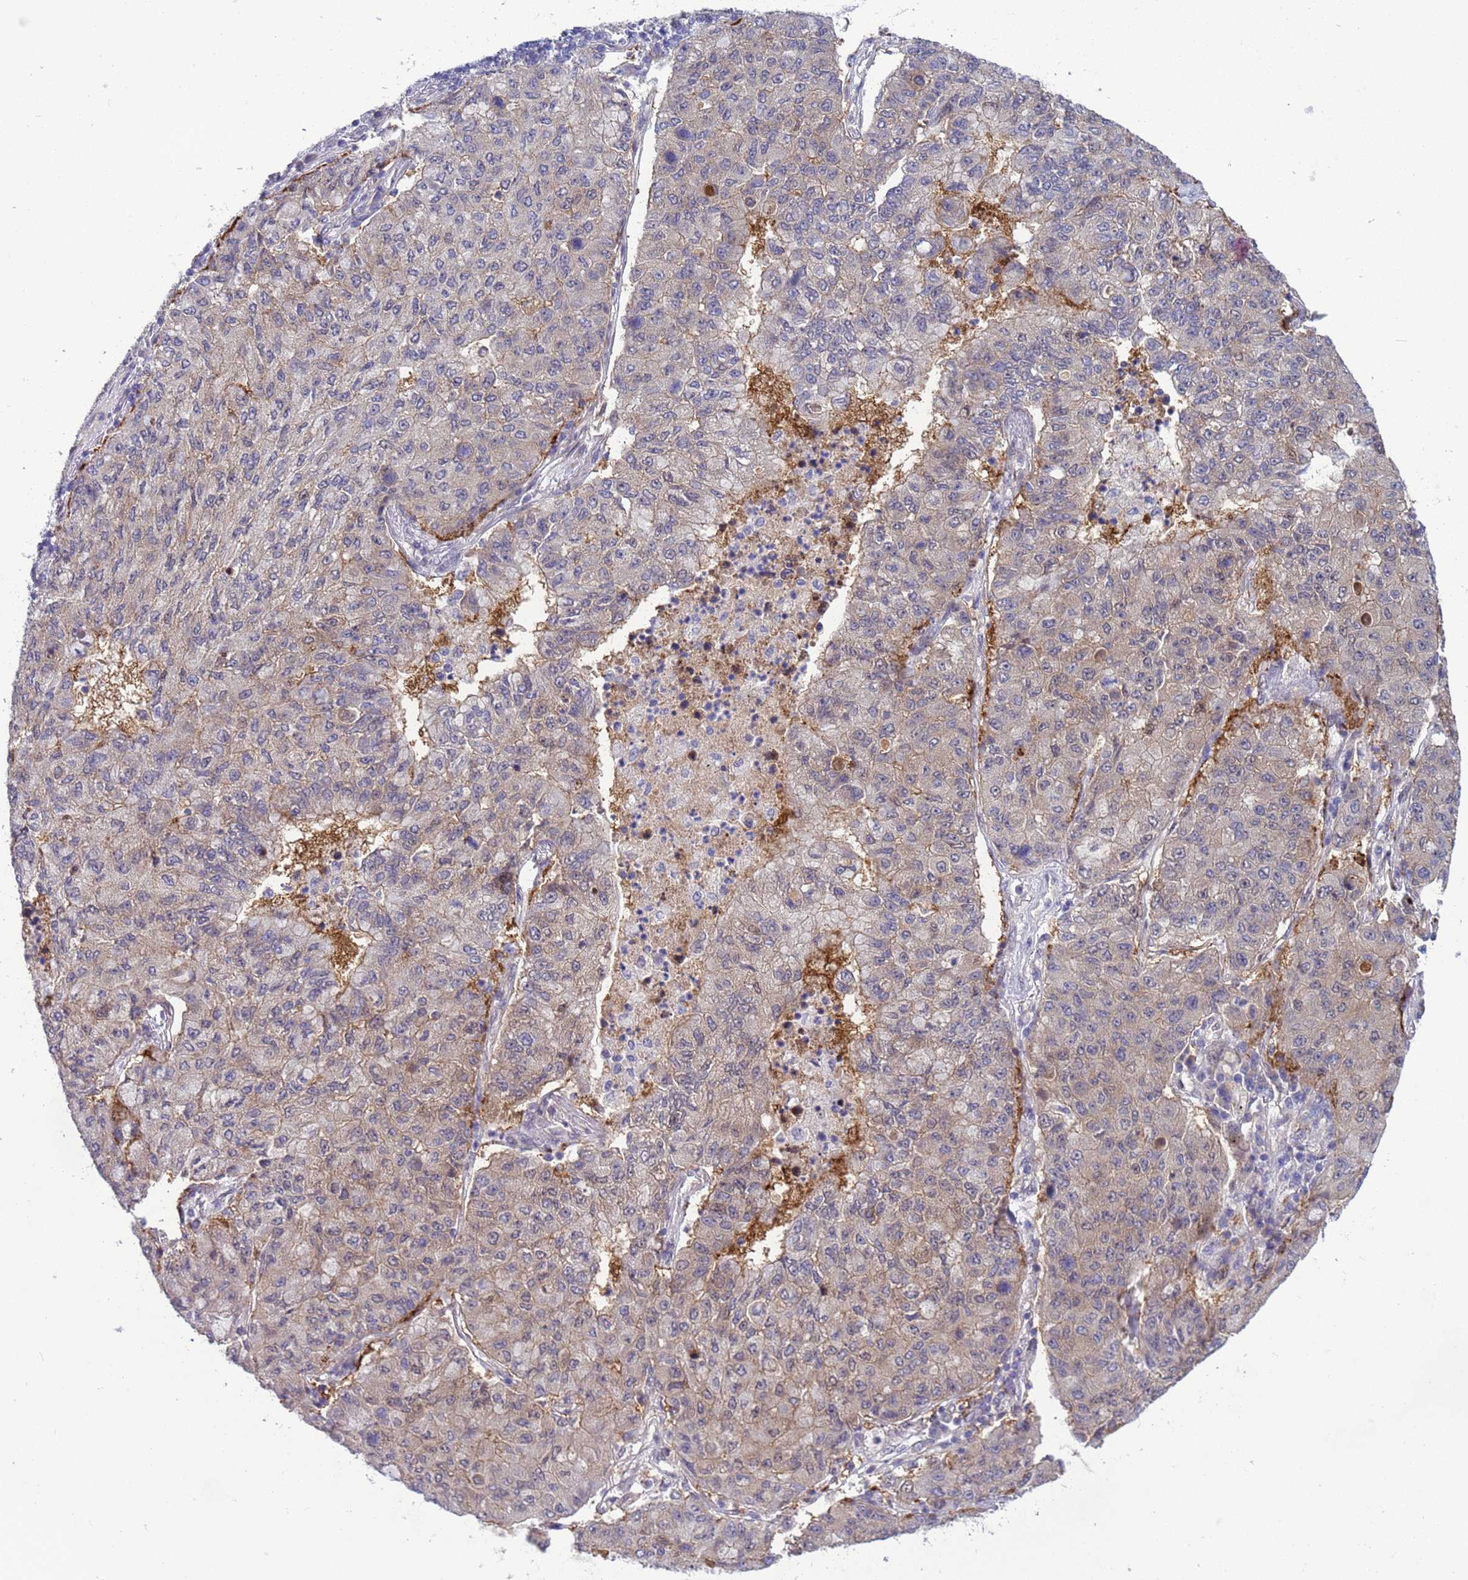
{"staining": {"intensity": "weak", "quantity": "<25%", "location": "cytoplasmic/membranous"}, "tissue": "lung cancer", "cell_type": "Tumor cells", "image_type": "cancer", "snomed": [{"axis": "morphology", "description": "Squamous cell carcinoma, NOS"}, {"axis": "topography", "description": "Lung"}], "caption": "High power microscopy photomicrograph of an IHC image of lung squamous cell carcinoma, revealing no significant positivity in tumor cells.", "gene": "TRMT10A", "patient": {"sex": "male", "age": 74}}